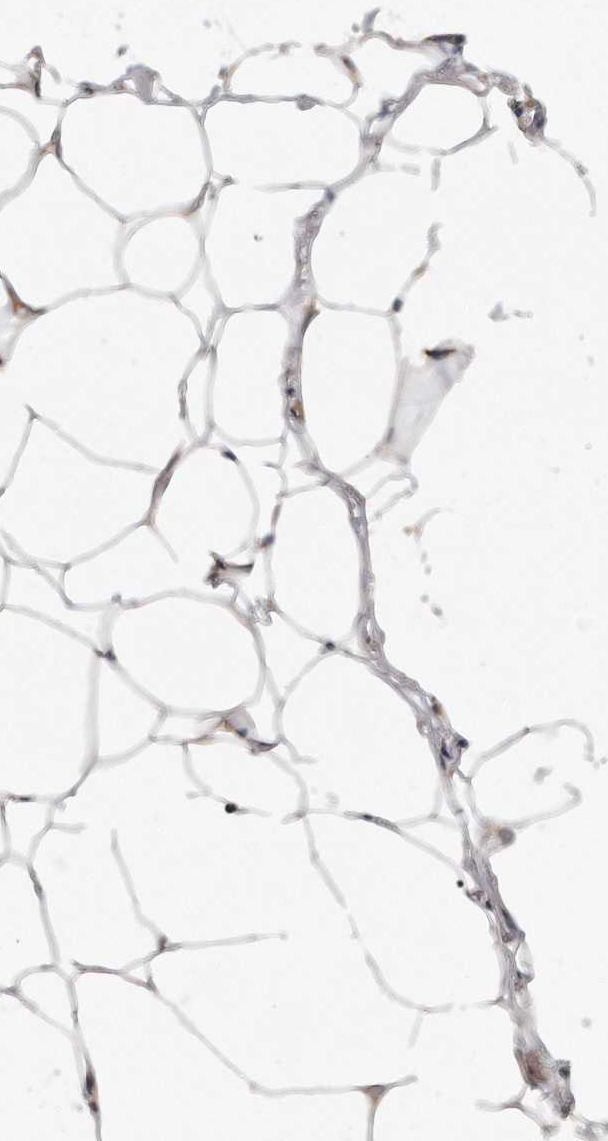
{"staining": {"intensity": "negative", "quantity": "none", "location": "none"}, "tissue": "adipose tissue", "cell_type": "Adipocytes", "image_type": "normal", "snomed": [{"axis": "morphology", "description": "Normal tissue, NOS"}, {"axis": "topography", "description": "Breast"}], "caption": "Human adipose tissue stained for a protein using immunohistochemistry reveals no expression in adipocytes.", "gene": "TRAPPC14", "patient": {"sex": "female", "age": 23}}